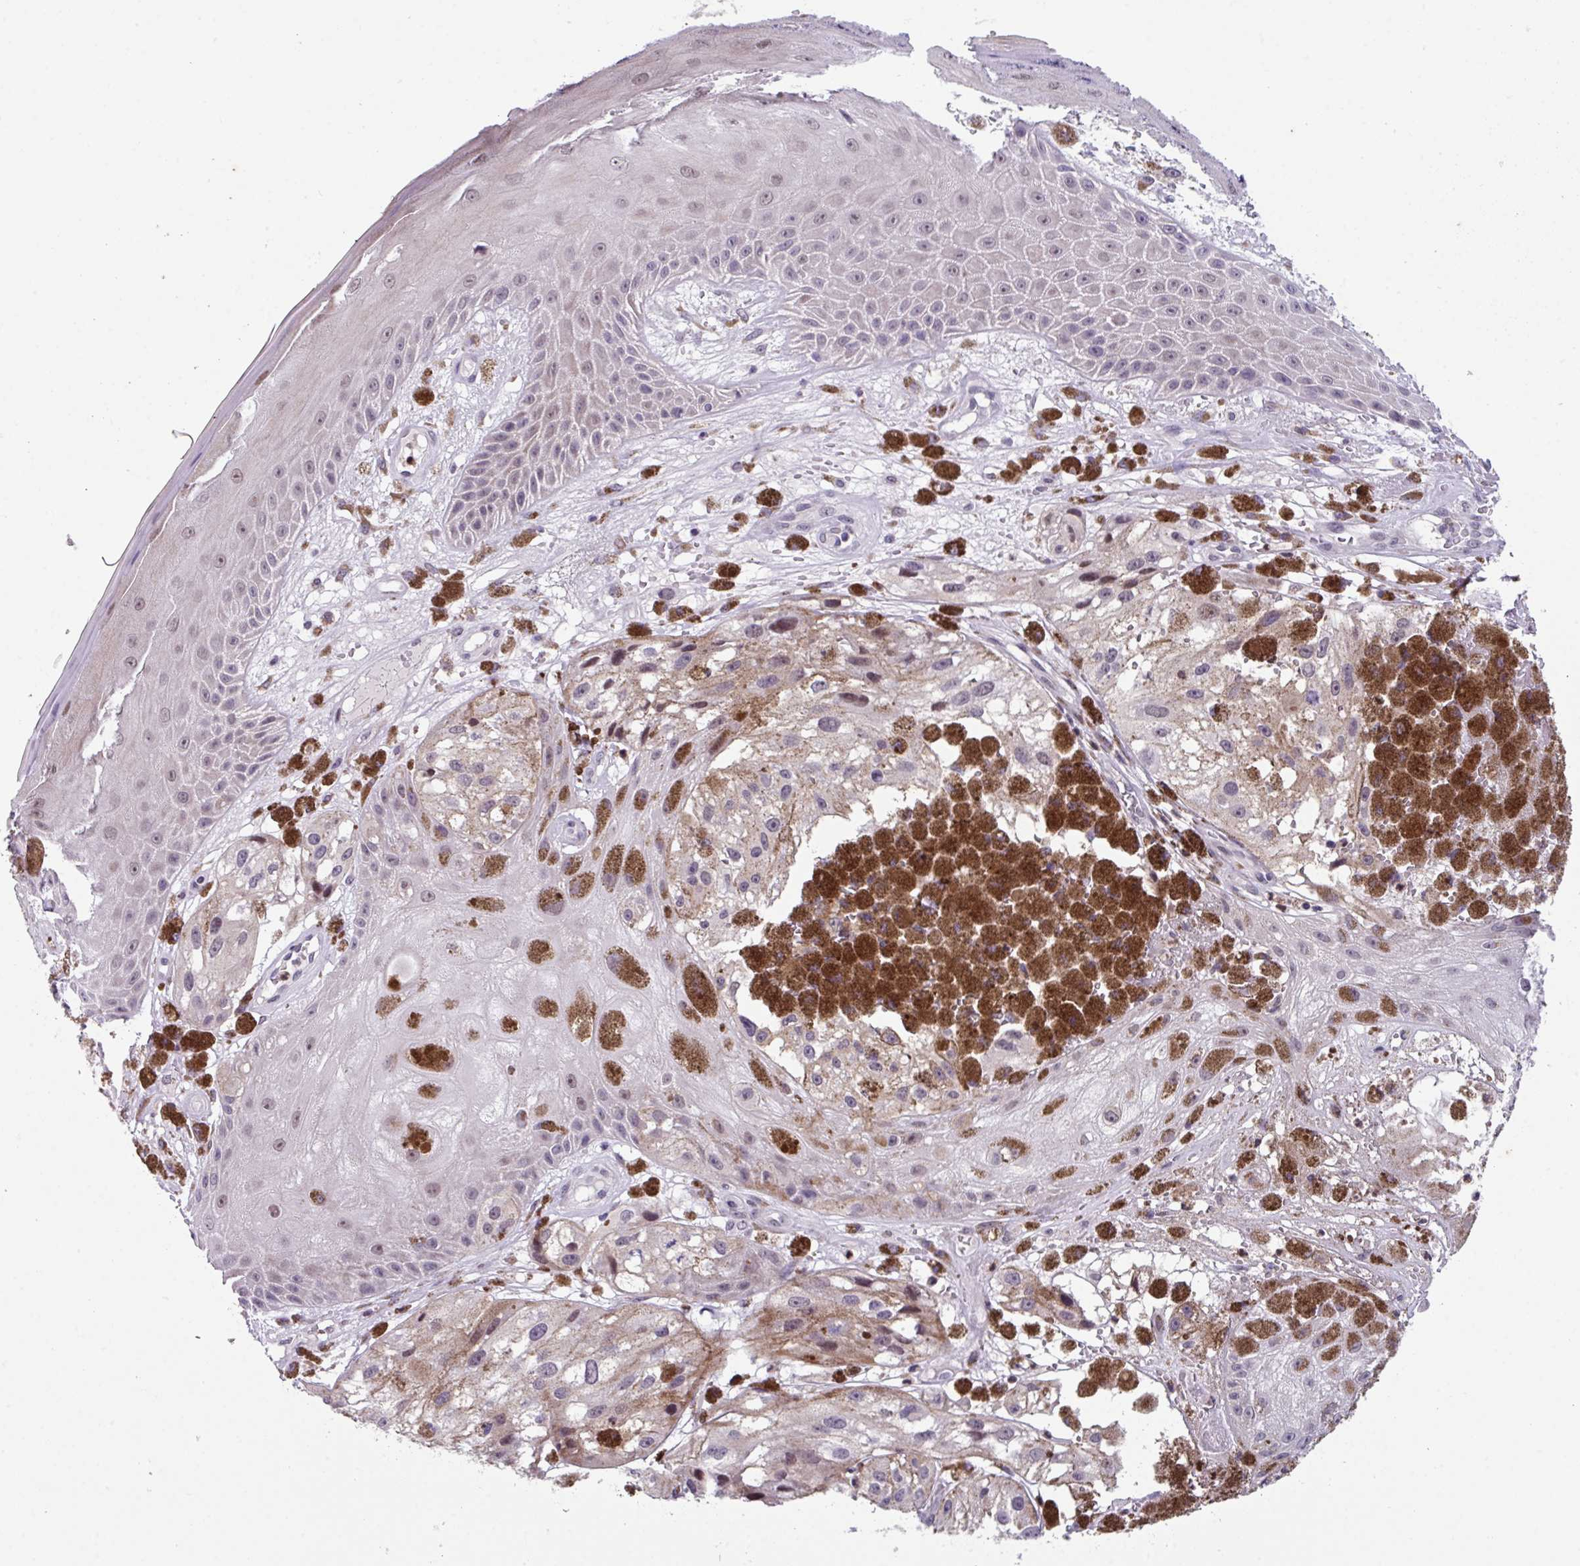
{"staining": {"intensity": "negative", "quantity": "none", "location": "none"}, "tissue": "melanoma", "cell_type": "Tumor cells", "image_type": "cancer", "snomed": [{"axis": "morphology", "description": "Malignant melanoma, NOS"}, {"axis": "topography", "description": "Skin"}], "caption": "A photomicrograph of human melanoma is negative for staining in tumor cells.", "gene": "ZFP3", "patient": {"sex": "male", "age": 88}}